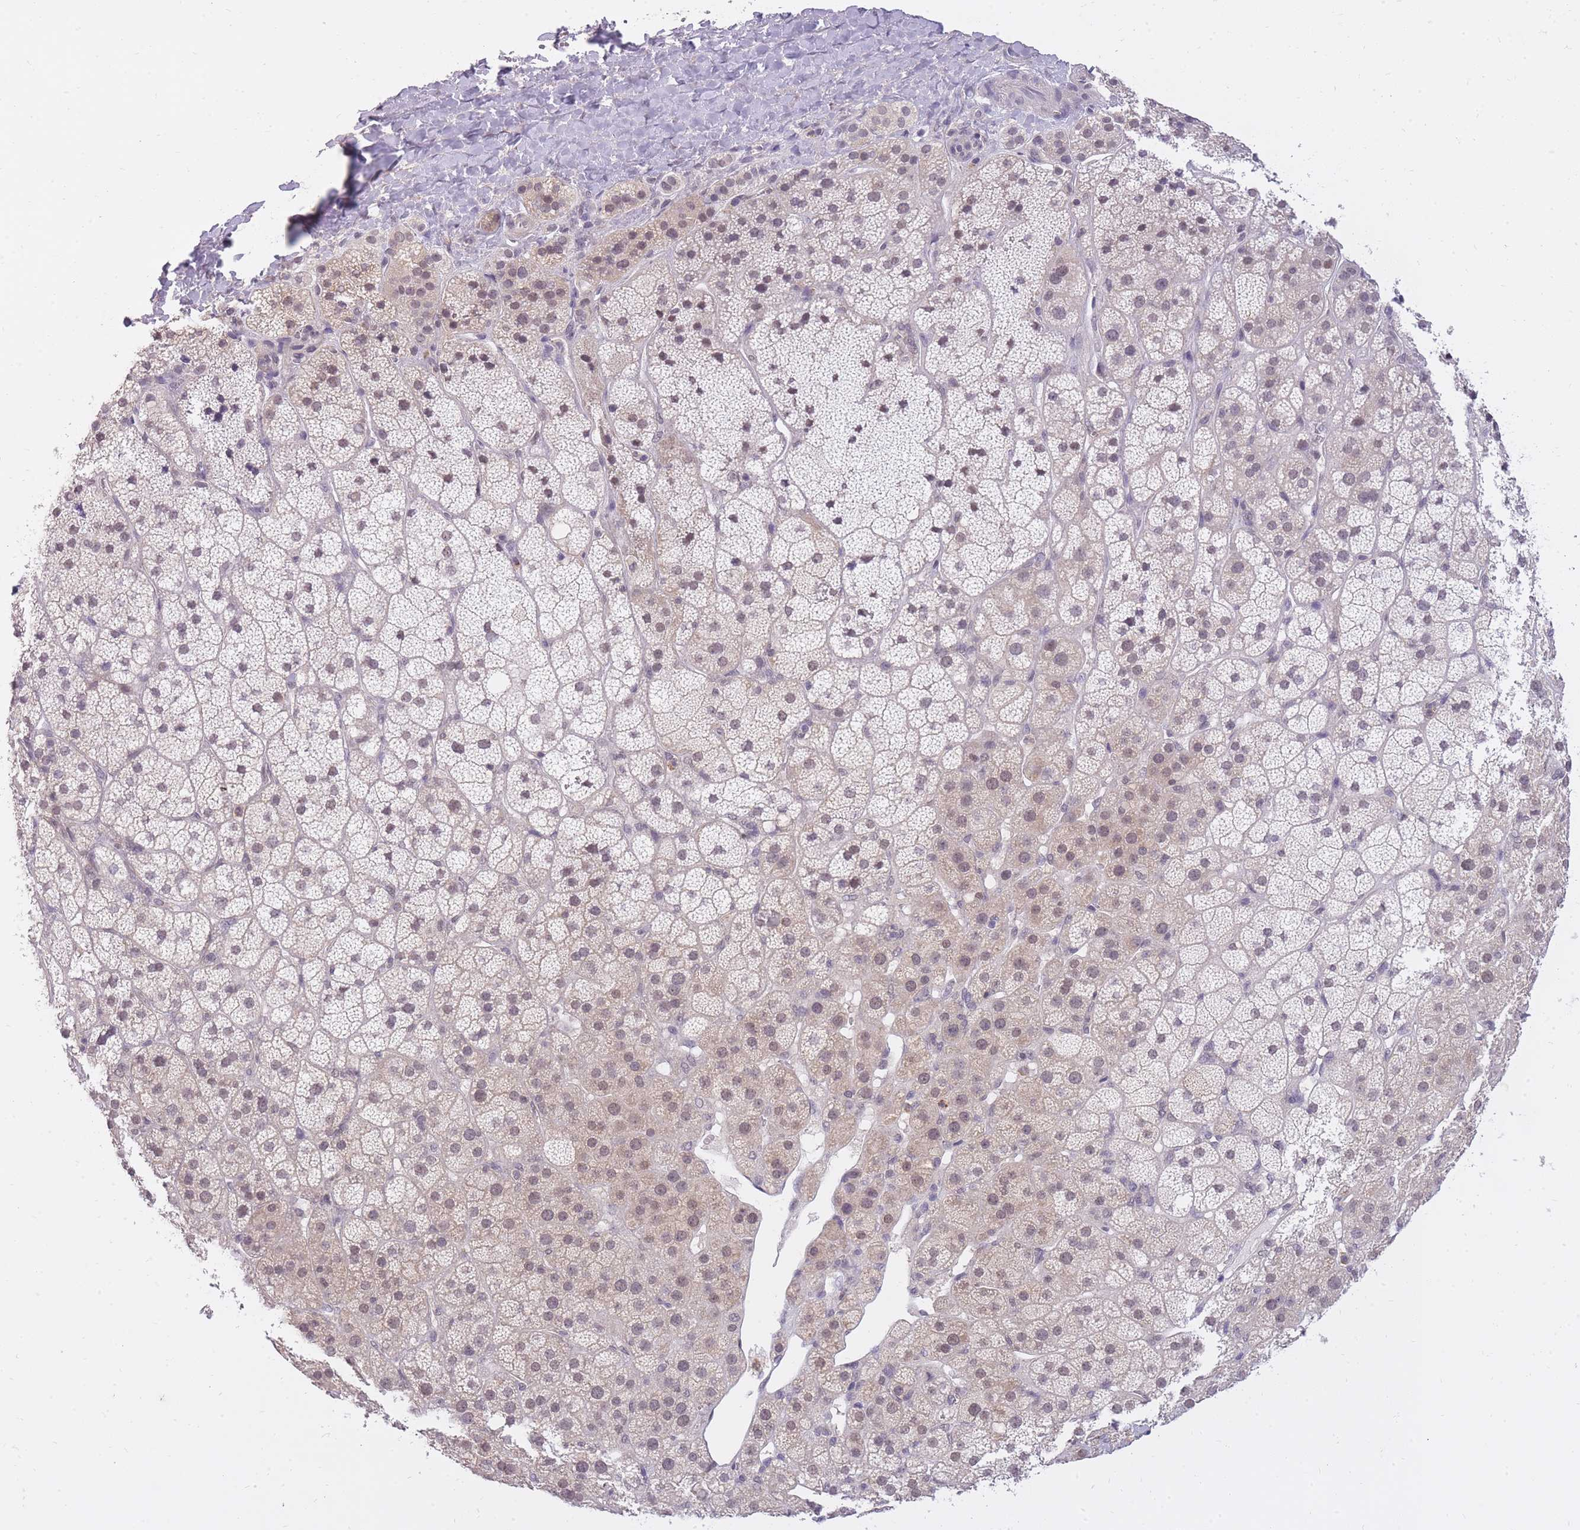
{"staining": {"intensity": "weak", "quantity": "25%-75%", "location": "nuclear"}, "tissue": "adrenal gland", "cell_type": "Glandular cells", "image_type": "normal", "snomed": [{"axis": "morphology", "description": "Normal tissue, NOS"}, {"axis": "topography", "description": "Adrenal gland"}], "caption": "IHC histopathology image of normal adrenal gland: adrenal gland stained using immunohistochemistry (IHC) demonstrates low levels of weak protein expression localized specifically in the nuclear of glandular cells, appearing as a nuclear brown color.", "gene": "TIGD1", "patient": {"sex": "female", "age": 70}}